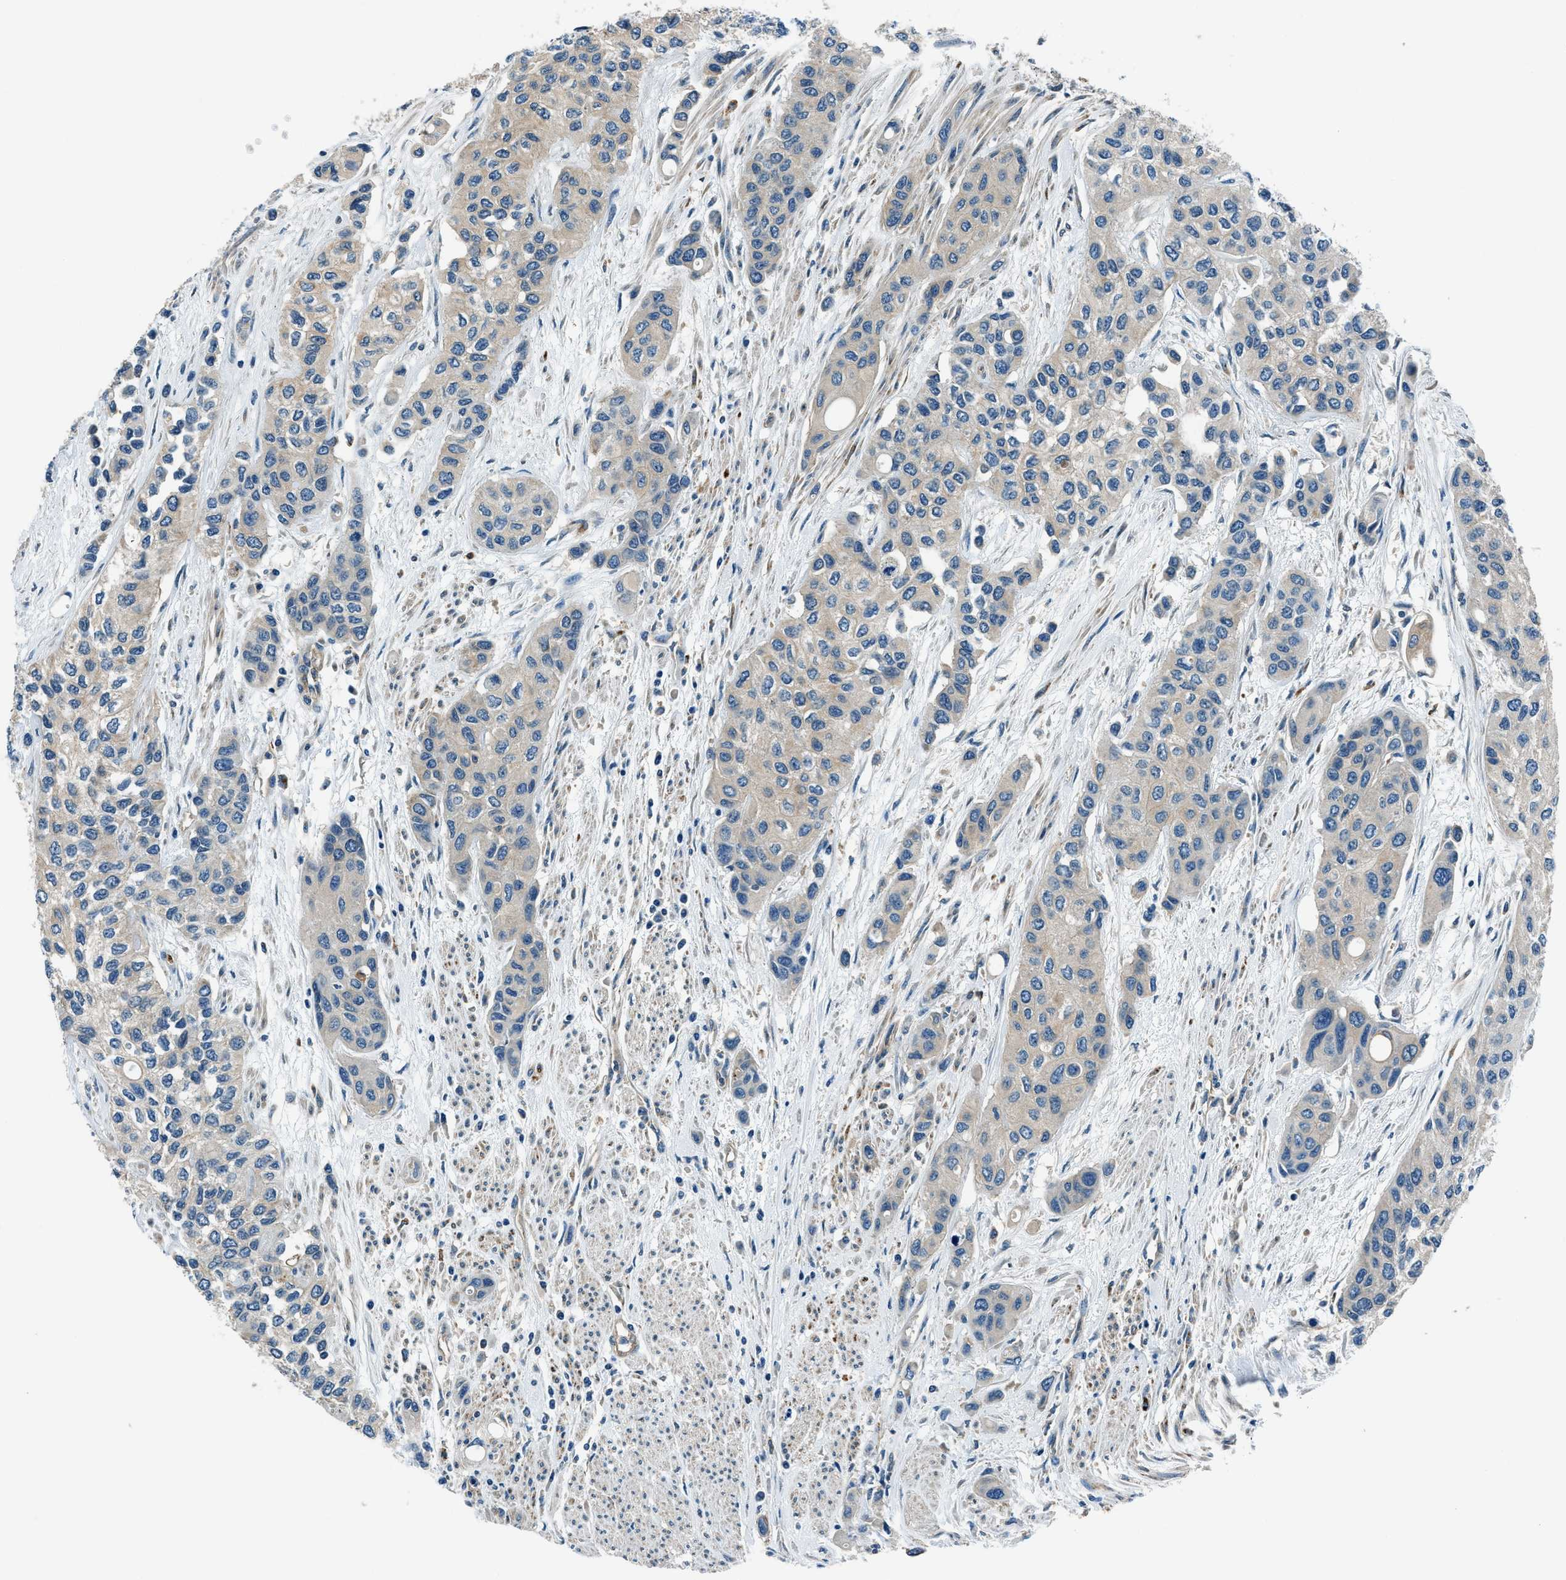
{"staining": {"intensity": "weak", "quantity": "25%-75%", "location": "cytoplasmic/membranous"}, "tissue": "urothelial cancer", "cell_type": "Tumor cells", "image_type": "cancer", "snomed": [{"axis": "morphology", "description": "Urothelial carcinoma, High grade"}, {"axis": "topography", "description": "Urinary bladder"}], "caption": "A brown stain labels weak cytoplasmic/membranous positivity of a protein in human urothelial cancer tumor cells.", "gene": "SLC19A2", "patient": {"sex": "female", "age": 56}}